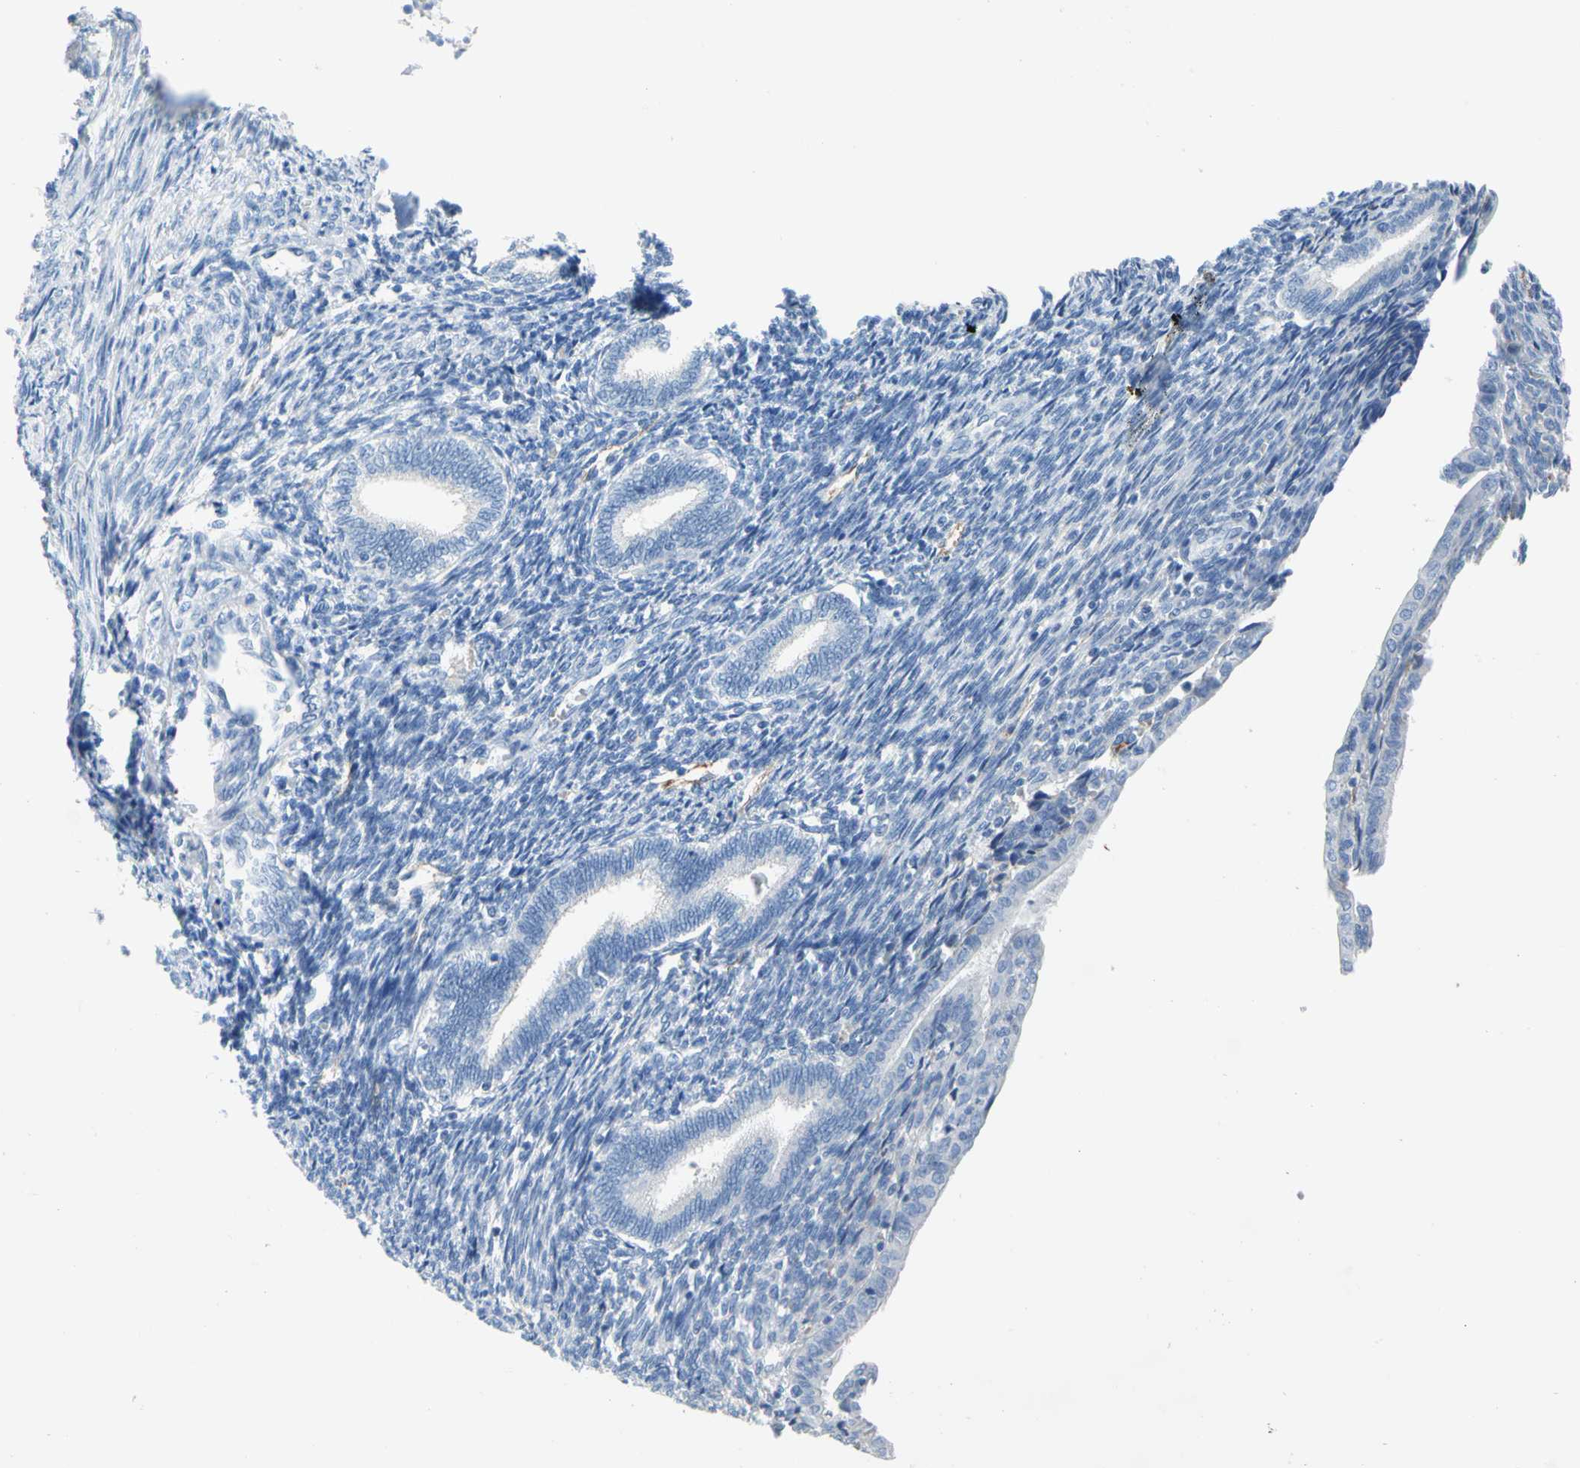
{"staining": {"intensity": "weak", "quantity": "<25%", "location": "cytoplasmic/membranous"}, "tissue": "endometrium", "cell_type": "Cells in endometrial stroma", "image_type": "normal", "snomed": [{"axis": "morphology", "description": "Normal tissue, NOS"}, {"axis": "topography", "description": "Endometrium"}], "caption": "The immunohistochemistry (IHC) image has no significant staining in cells in endometrial stroma of endometrium.", "gene": "PDPN", "patient": {"sex": "female", "age": 27}}